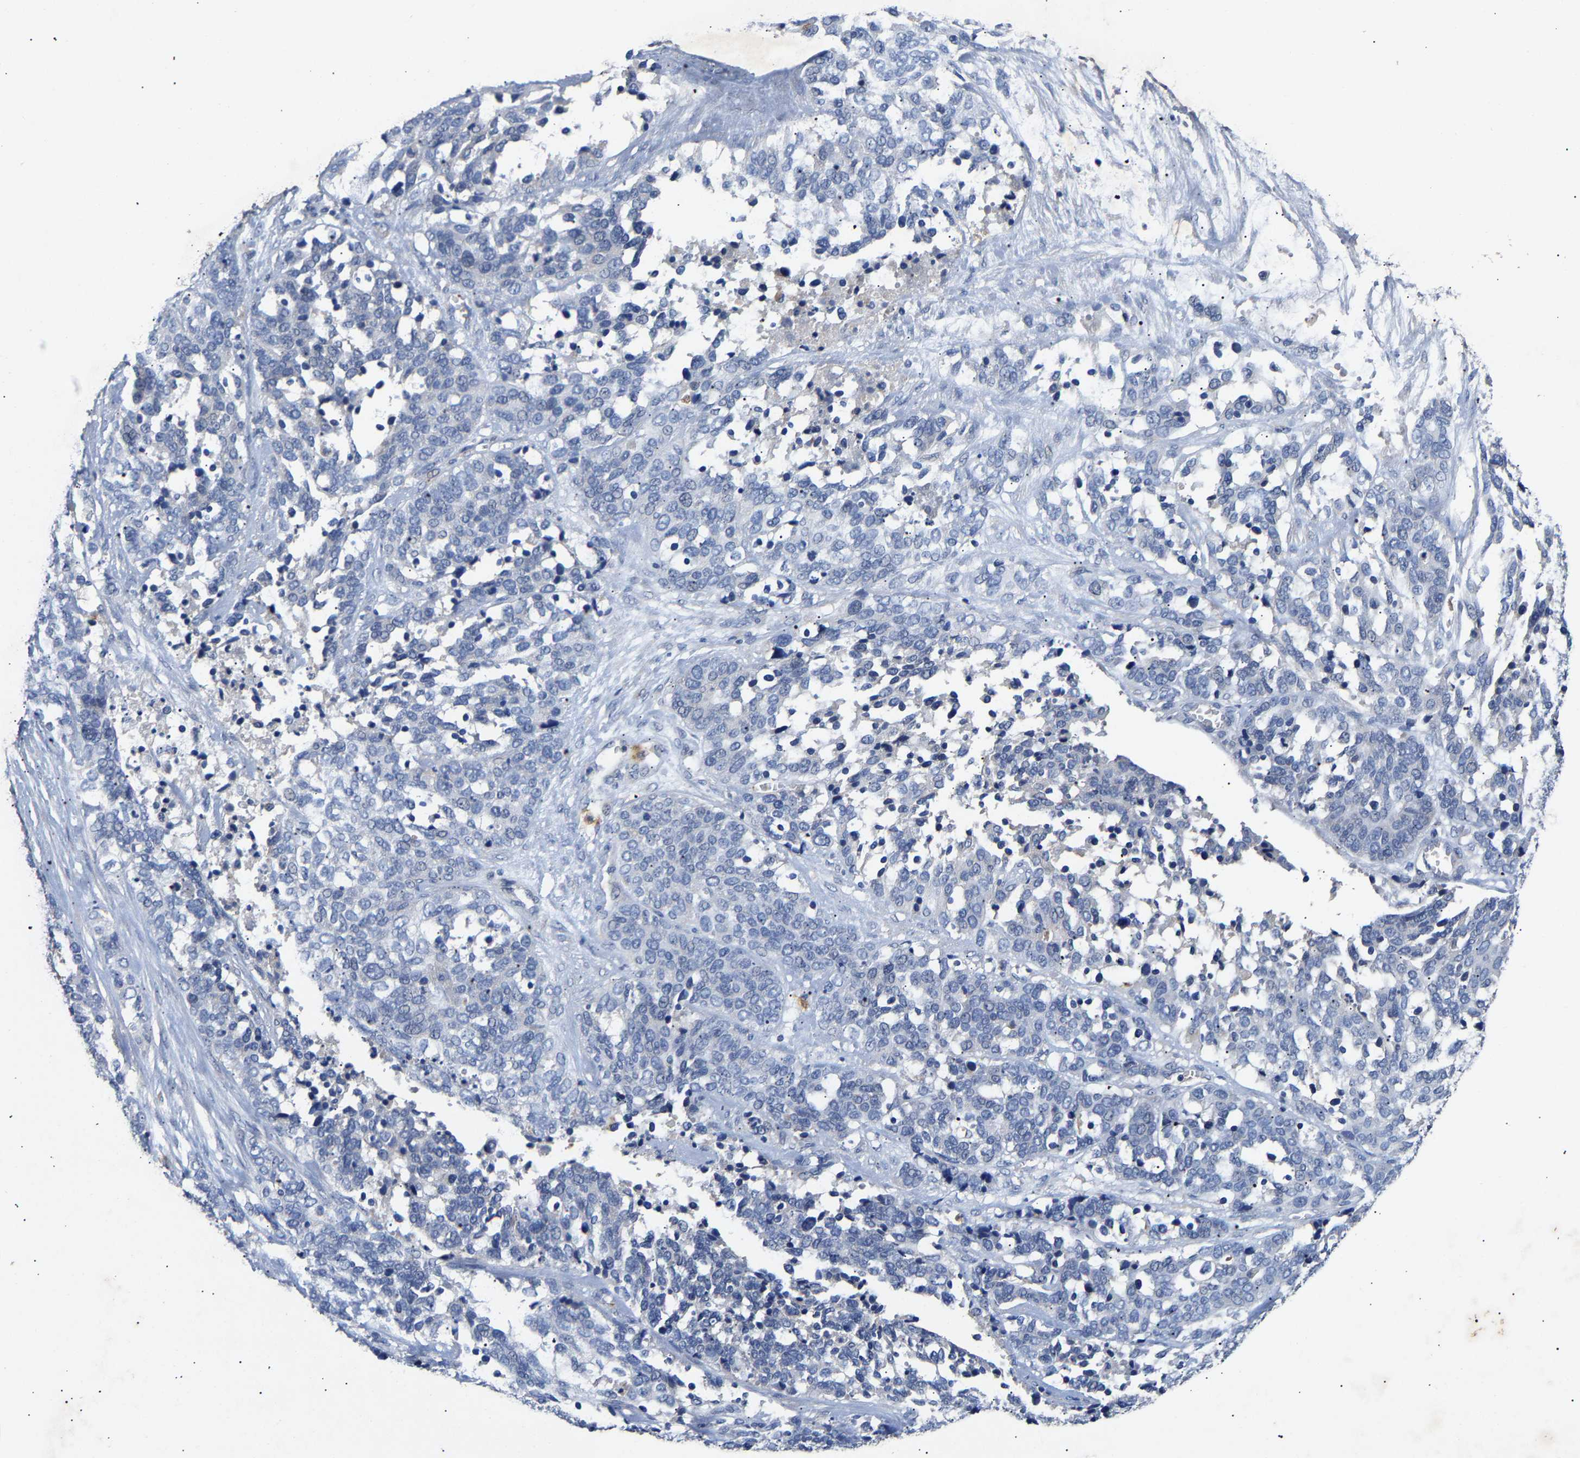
{"staining": {"intensity": "negative", "quantity": "none", "location": "none"}, "tissue": "ovarian cancer", "cell_type": "Tumor cells", "image_type": "cancer", "snomed": [{"axis": "morphology", "description": "Cystadenocarcinoma, serous, NOS"}, {"axis": "topography", "description": "Ovary"}], "caption": "This is an immunohistochemistry (IHC) photomicrograph of human ovarian cancer. There is no staining in tumor cells.", "gene": "CCDC171", "patient": {"sex": "female", "age": 44}}